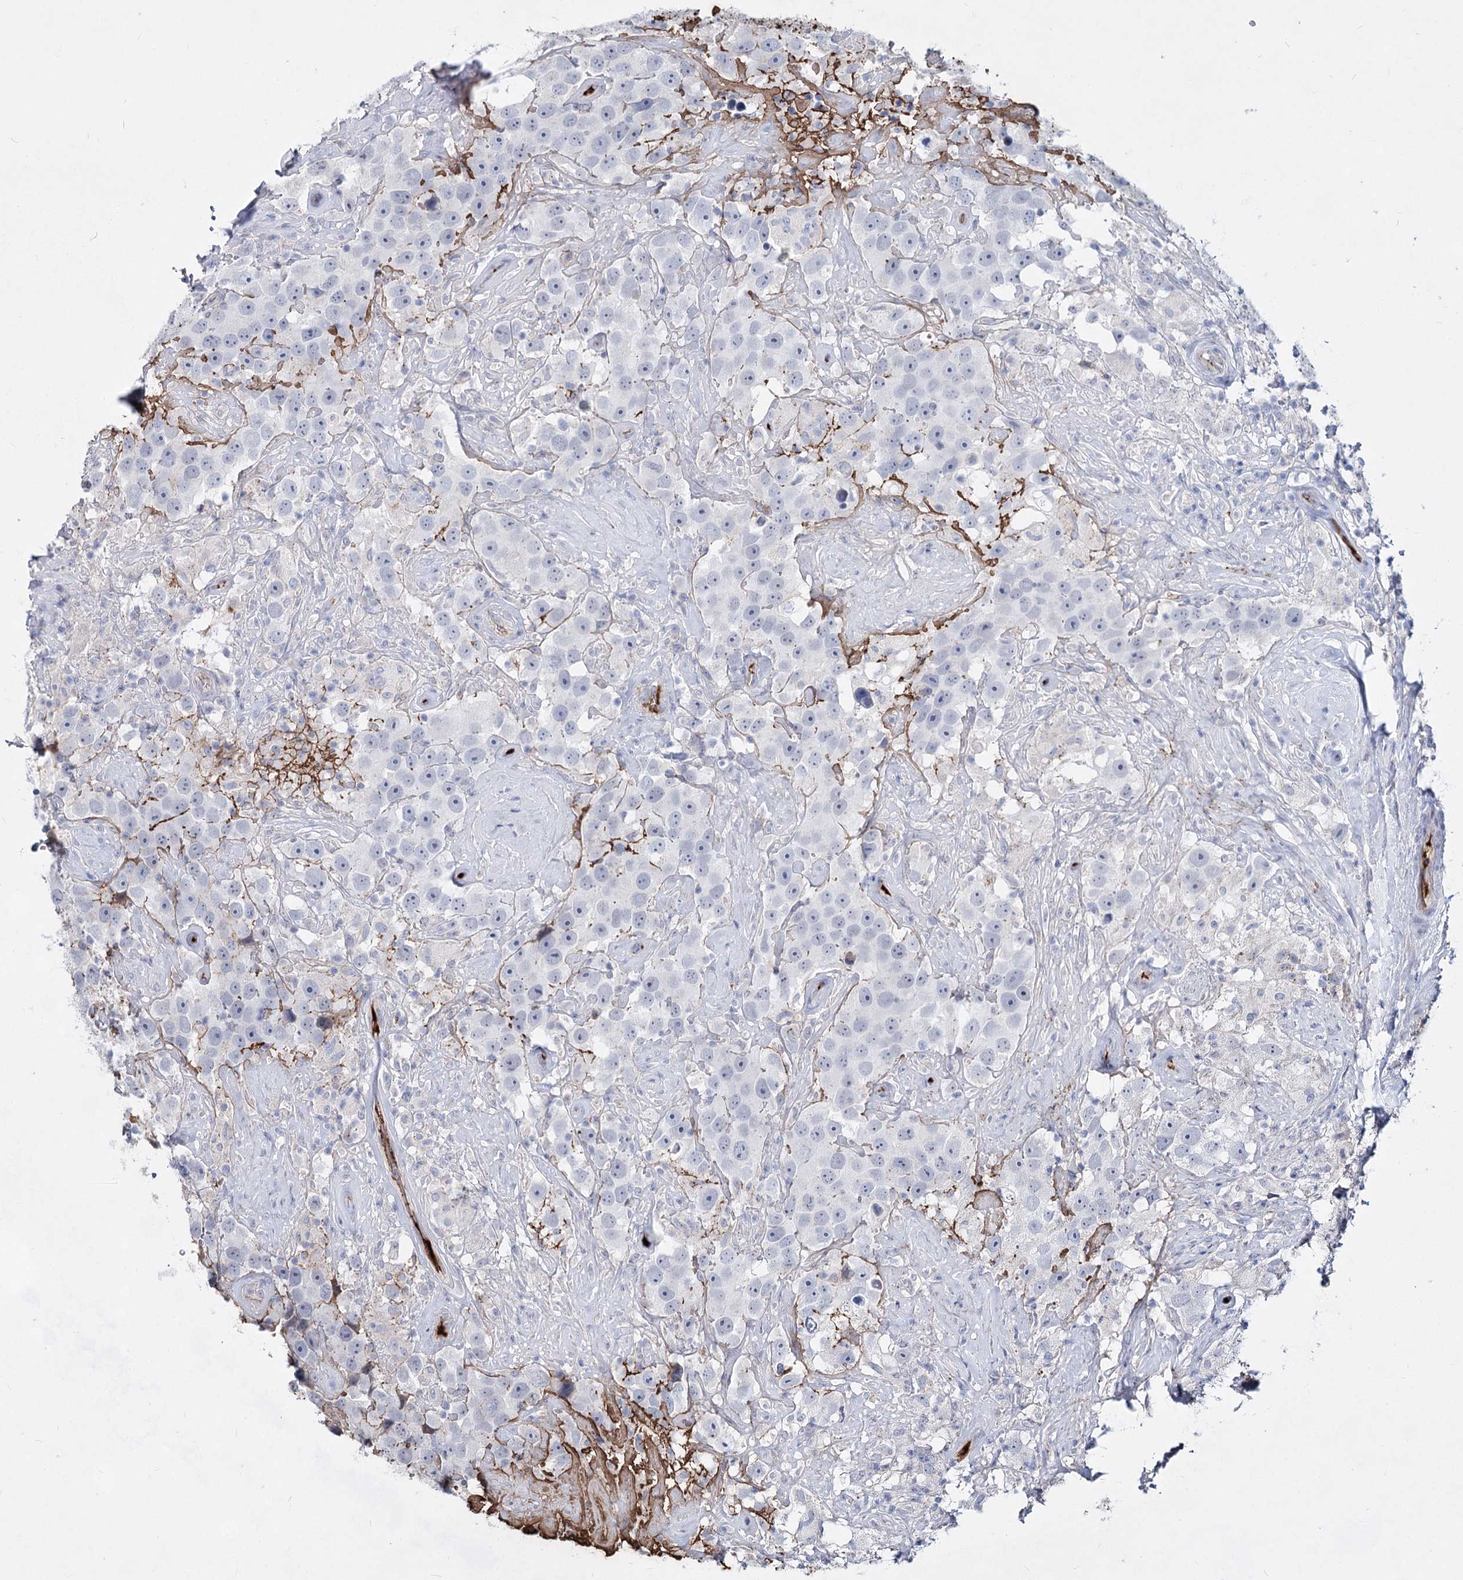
{"staining": {"intensity": "negative", "quantity": "none", "location": "none"}, "tissue": "testis cancer", "cell_type": "Tumor cells", "image_type": "cancer", "snomed": [{"axis": "morphology", "description": "Seminoma, NOS"}, {"axis": "topography", "description": "Testis"}], "caption": "Tumor cells show no significant protein expression in testis seminoma.", "gene": "TASOR2", "patient": {"sex": "male", "age": 49}}